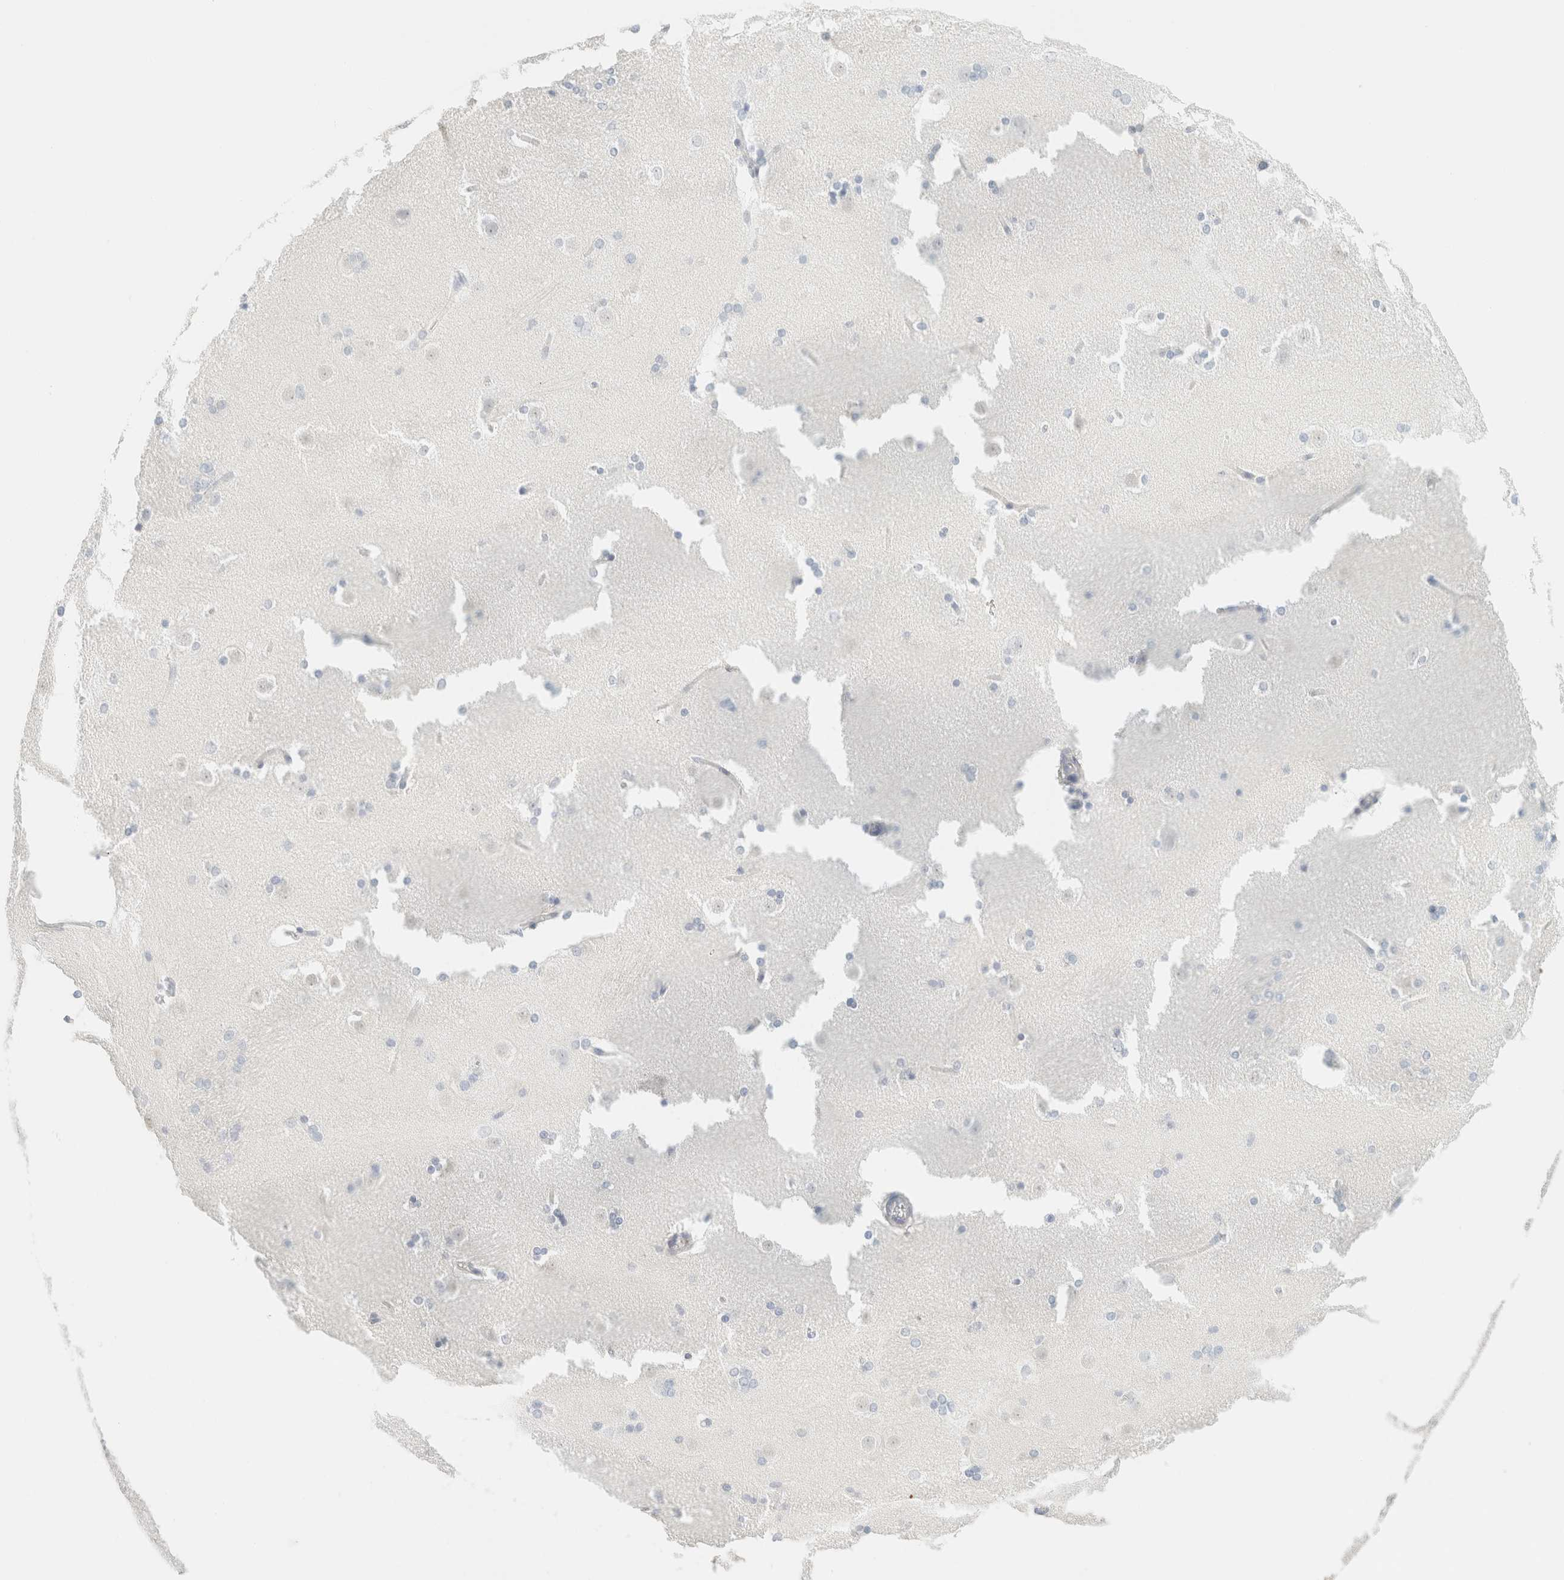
{"staining": {"intensity": "negative", "quantity": "none", "location": "none"}, "tissue": "caudate", "cell_type": "Glial cells", "image_type": "normal", "snomed": [{"axis": "morphology", "description": "Normal tissue, NOS"}, {"axis": "topography", "description": "Lateral ventricle wall"}], "caption": "Immunohistochemical staining of unremarkable caudate shows no significant expression in glial cells.", "gene": "IKZF3", "patient": {"sex": "female", "age": 19}}